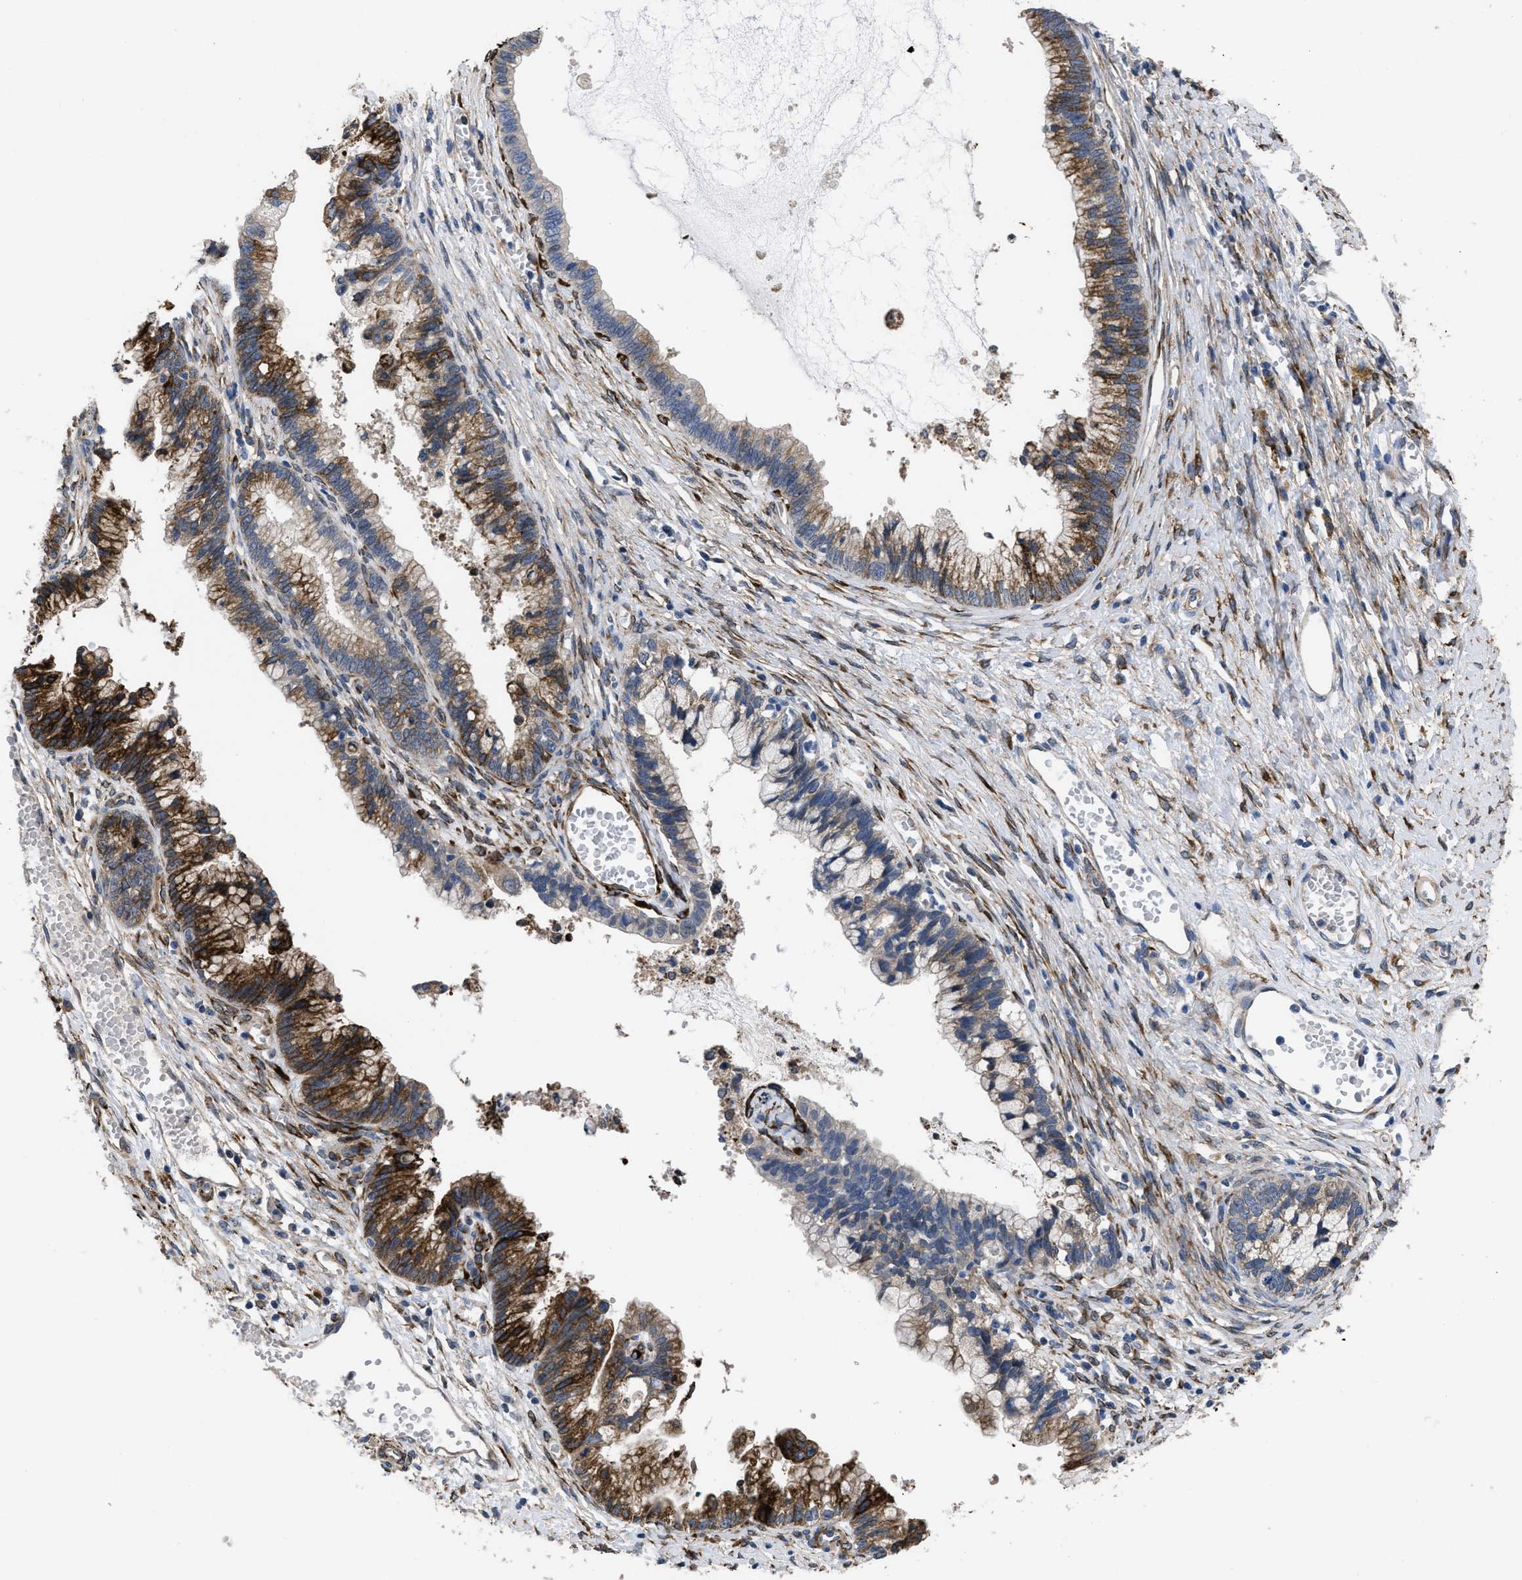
{"staining": {"intensity": "strong", "quantity": "25%-75%", "location": "cytoplasmic/membranous"}, "tissue": "cervical cancer", "cell_type": "Tumor cells", "image_type": "cancer", "snomed": [{"axis": "morphology", "description": "Adenocarcinoma, NOS"}, {"axis": "topography", "description": "Cervix"}], "caption": "Tumor cells show strong cytoplasmic/membranous staining in about 25%-75% of cells in cervical cancer (adenocarcinoma).", "gene": "SQLE", "patient": {"sex": "female", "age": 44}}